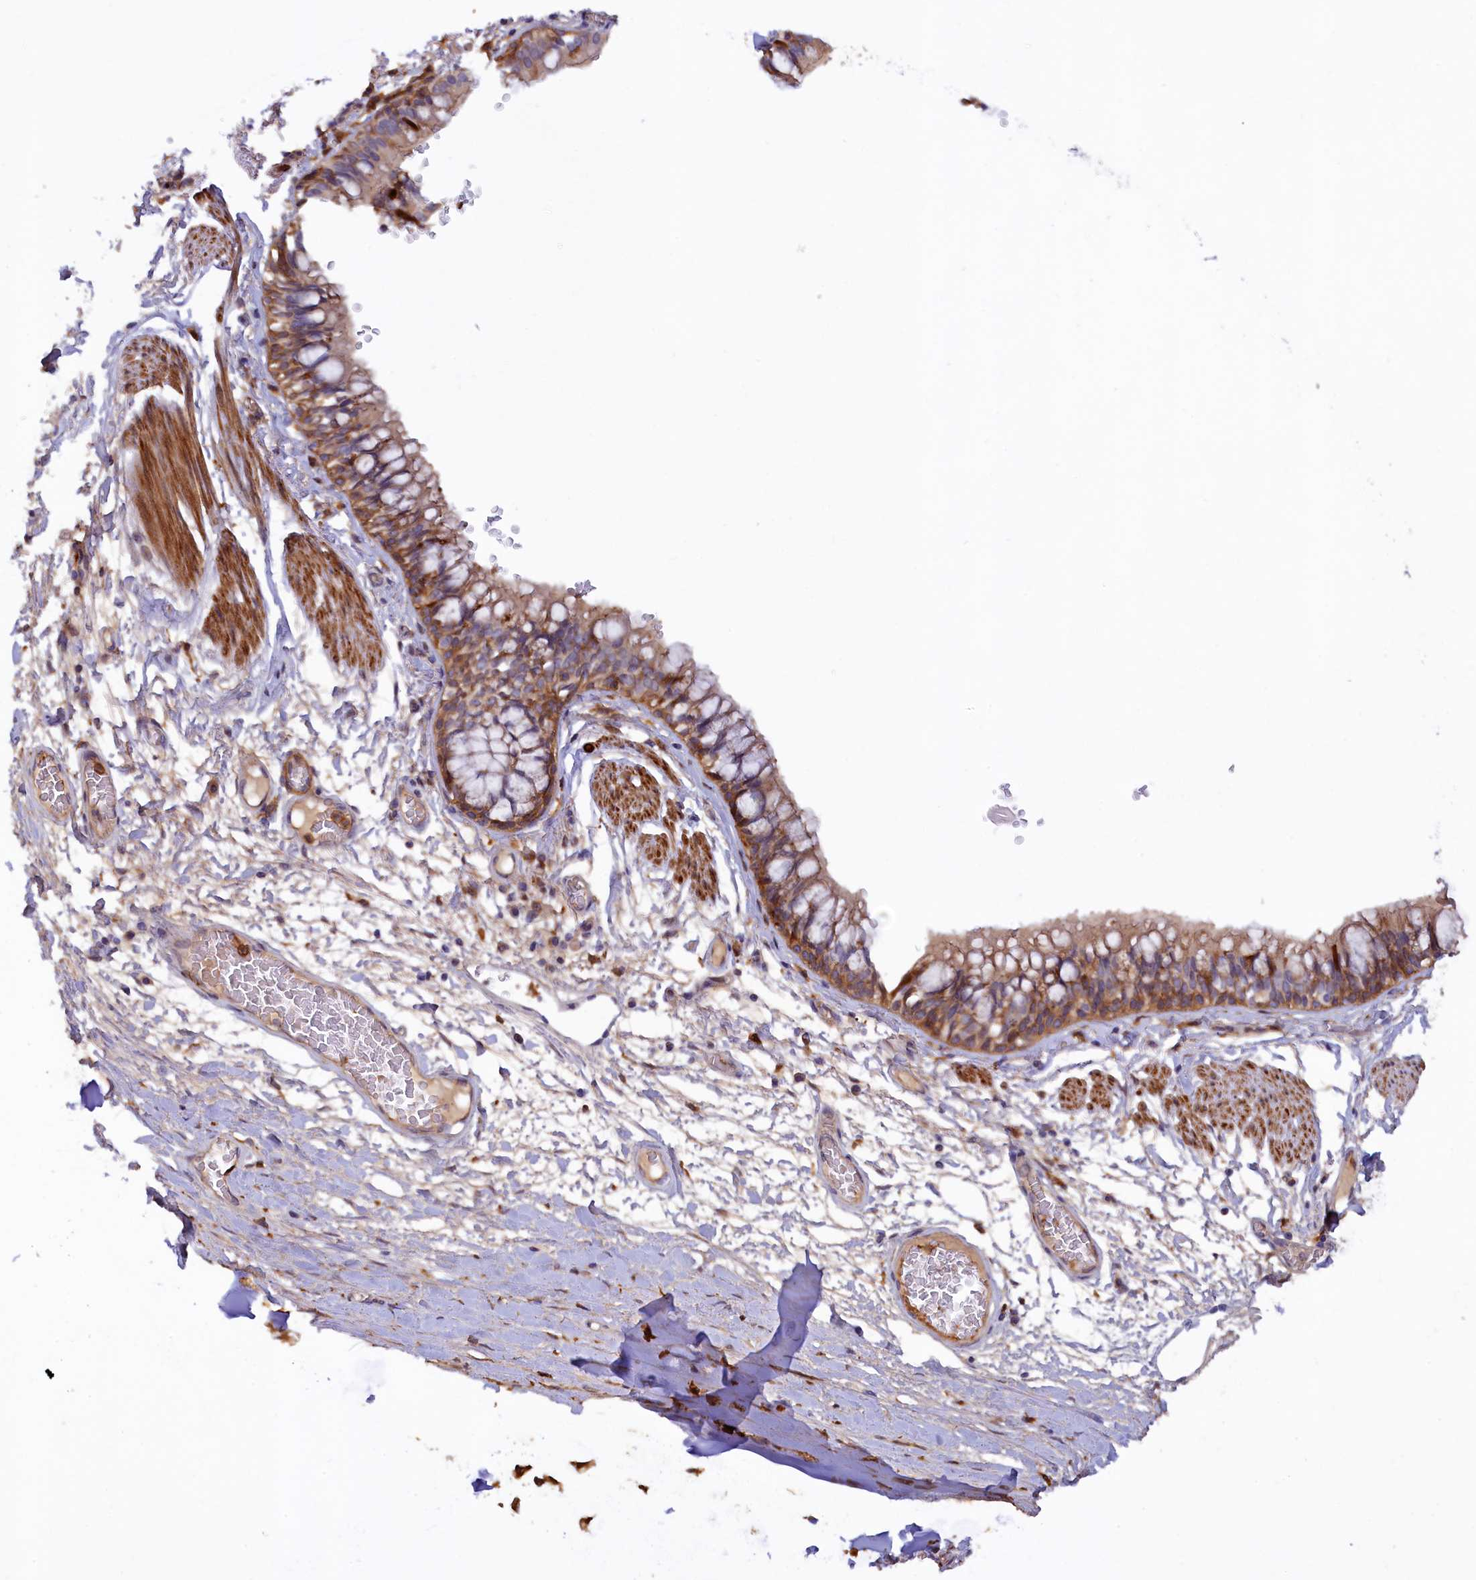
{"staining": {"intensity": "moderate", "quantity": ">75%", "location": "cytoplasmic/membranous"}, "tissue": "bronchus", "cell_type": "Respiratory epithelial cells", "image_type": "normal", "snomed": [{"axis": "morphology", "description": "Normal tissue, NOS"}, {"axis": "topography", "description": "Cartilage tissue"}, {"axis": "topography", "description": "Bronchus"}], "caption": "DAB immunohistochemical staining of benign human bronchus exhibits moderate cytoplasmic/membranous protein expression in about >75% of respiratory epithelial cells. Immunohistochemistry (ihc) stains the protein of interest in brown and the nuclei are stained blue.", "gene": "FERMT1", "patient": {"sex": "female", "age": 36}}